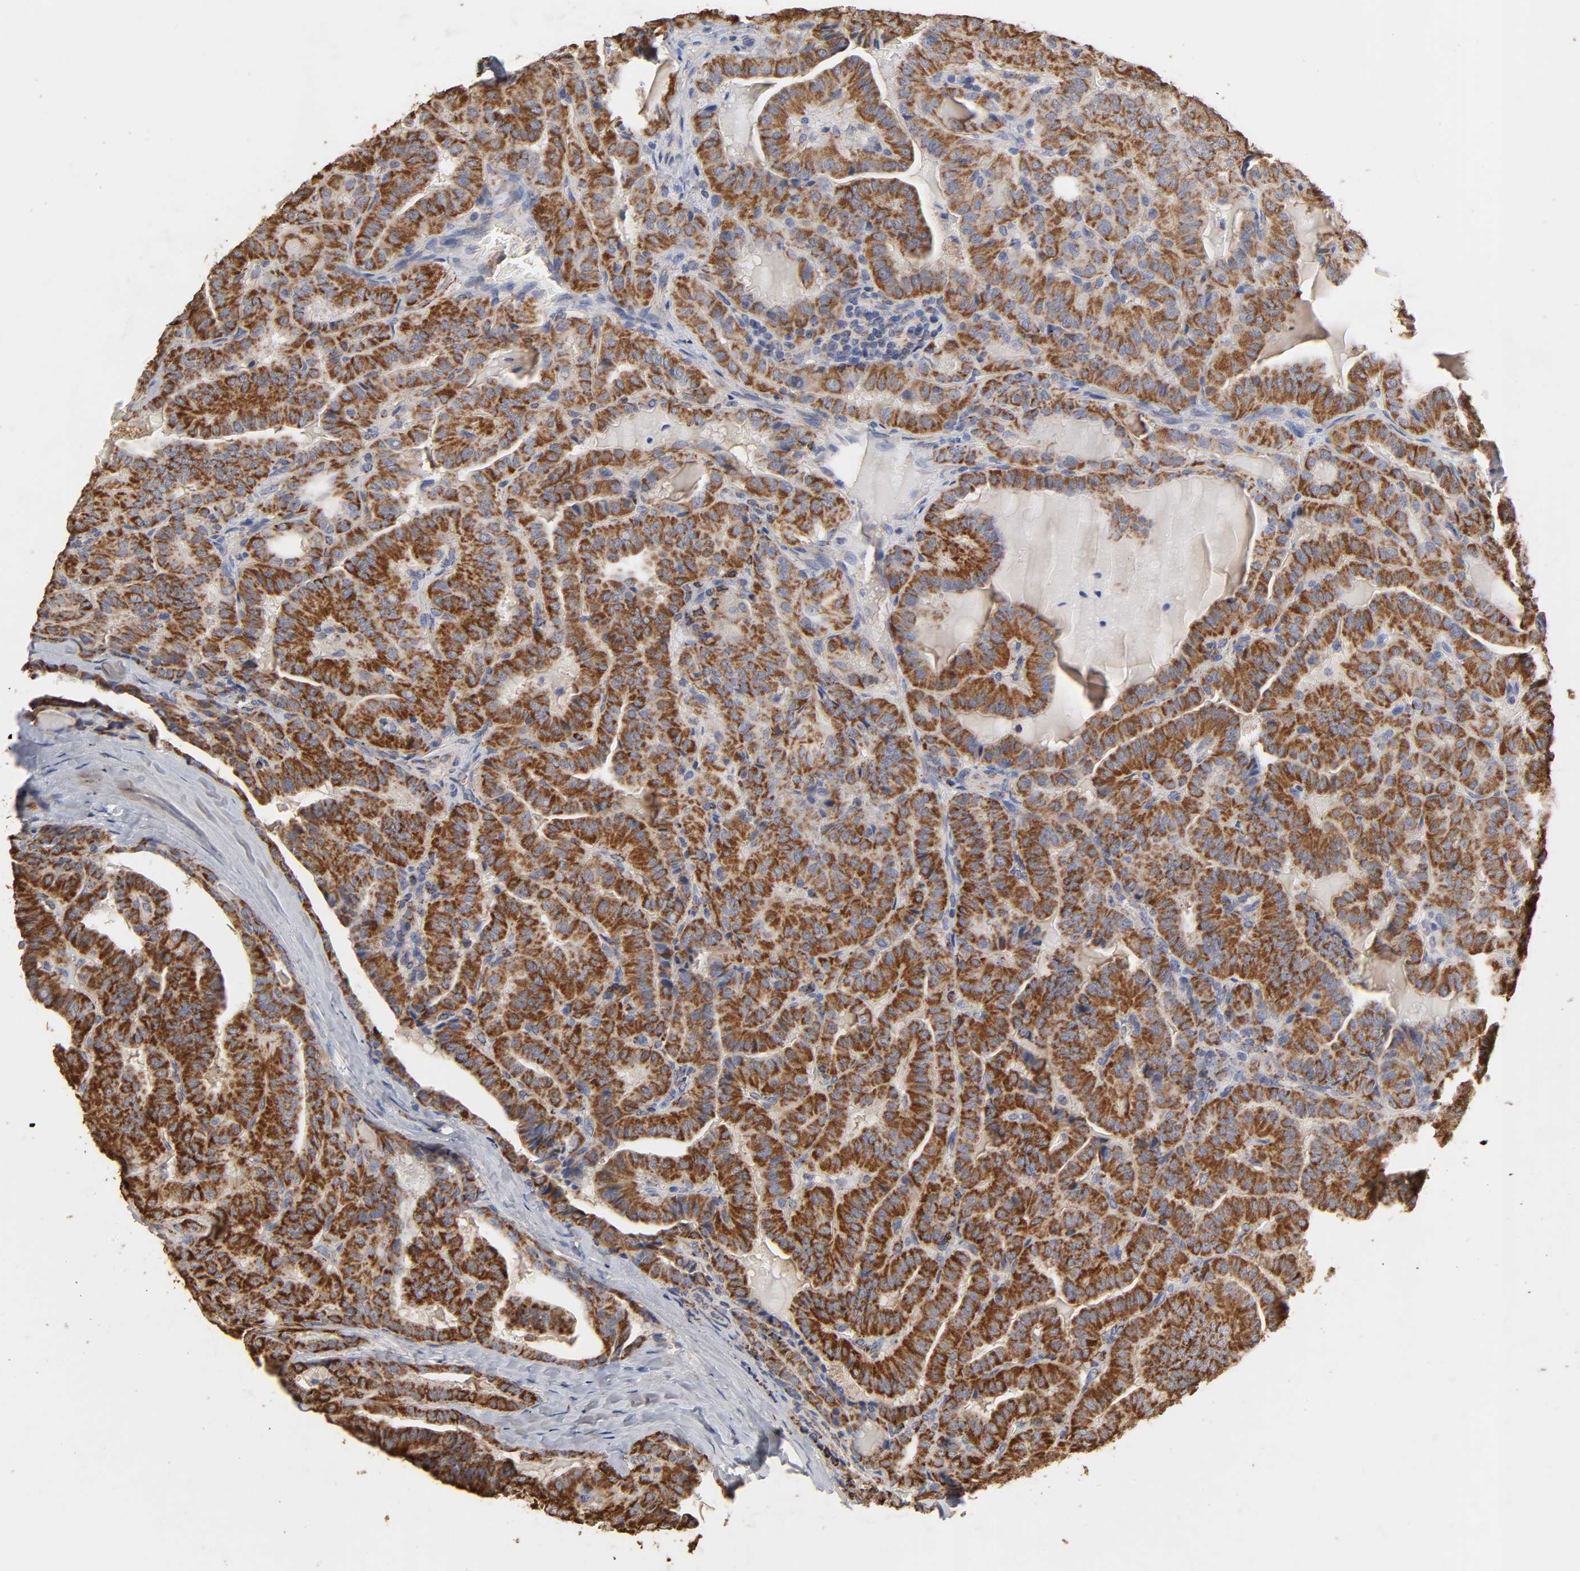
{"staining": {"intensity": "strong", "quantity": ">75%", "location": "cytoplasmic/membranous"}, "tissue": "thyroid cancer", "cell_type": "Tumor cells", "image_type": "cancer", "snomed": [{"axis": "morphology", "description": "Papillary adenocarcinoma, NOS"}, {"axis": "topography", "description": "Thyroid gland"}], "caption": "Brown immunohistochemical staining in human thyroid cancer reveals strong cytoplasmic/membranous staining in approximately >75% of tumor cells.", "gene": "CYCS", "patient": {"sex": "male", "age": 77}}